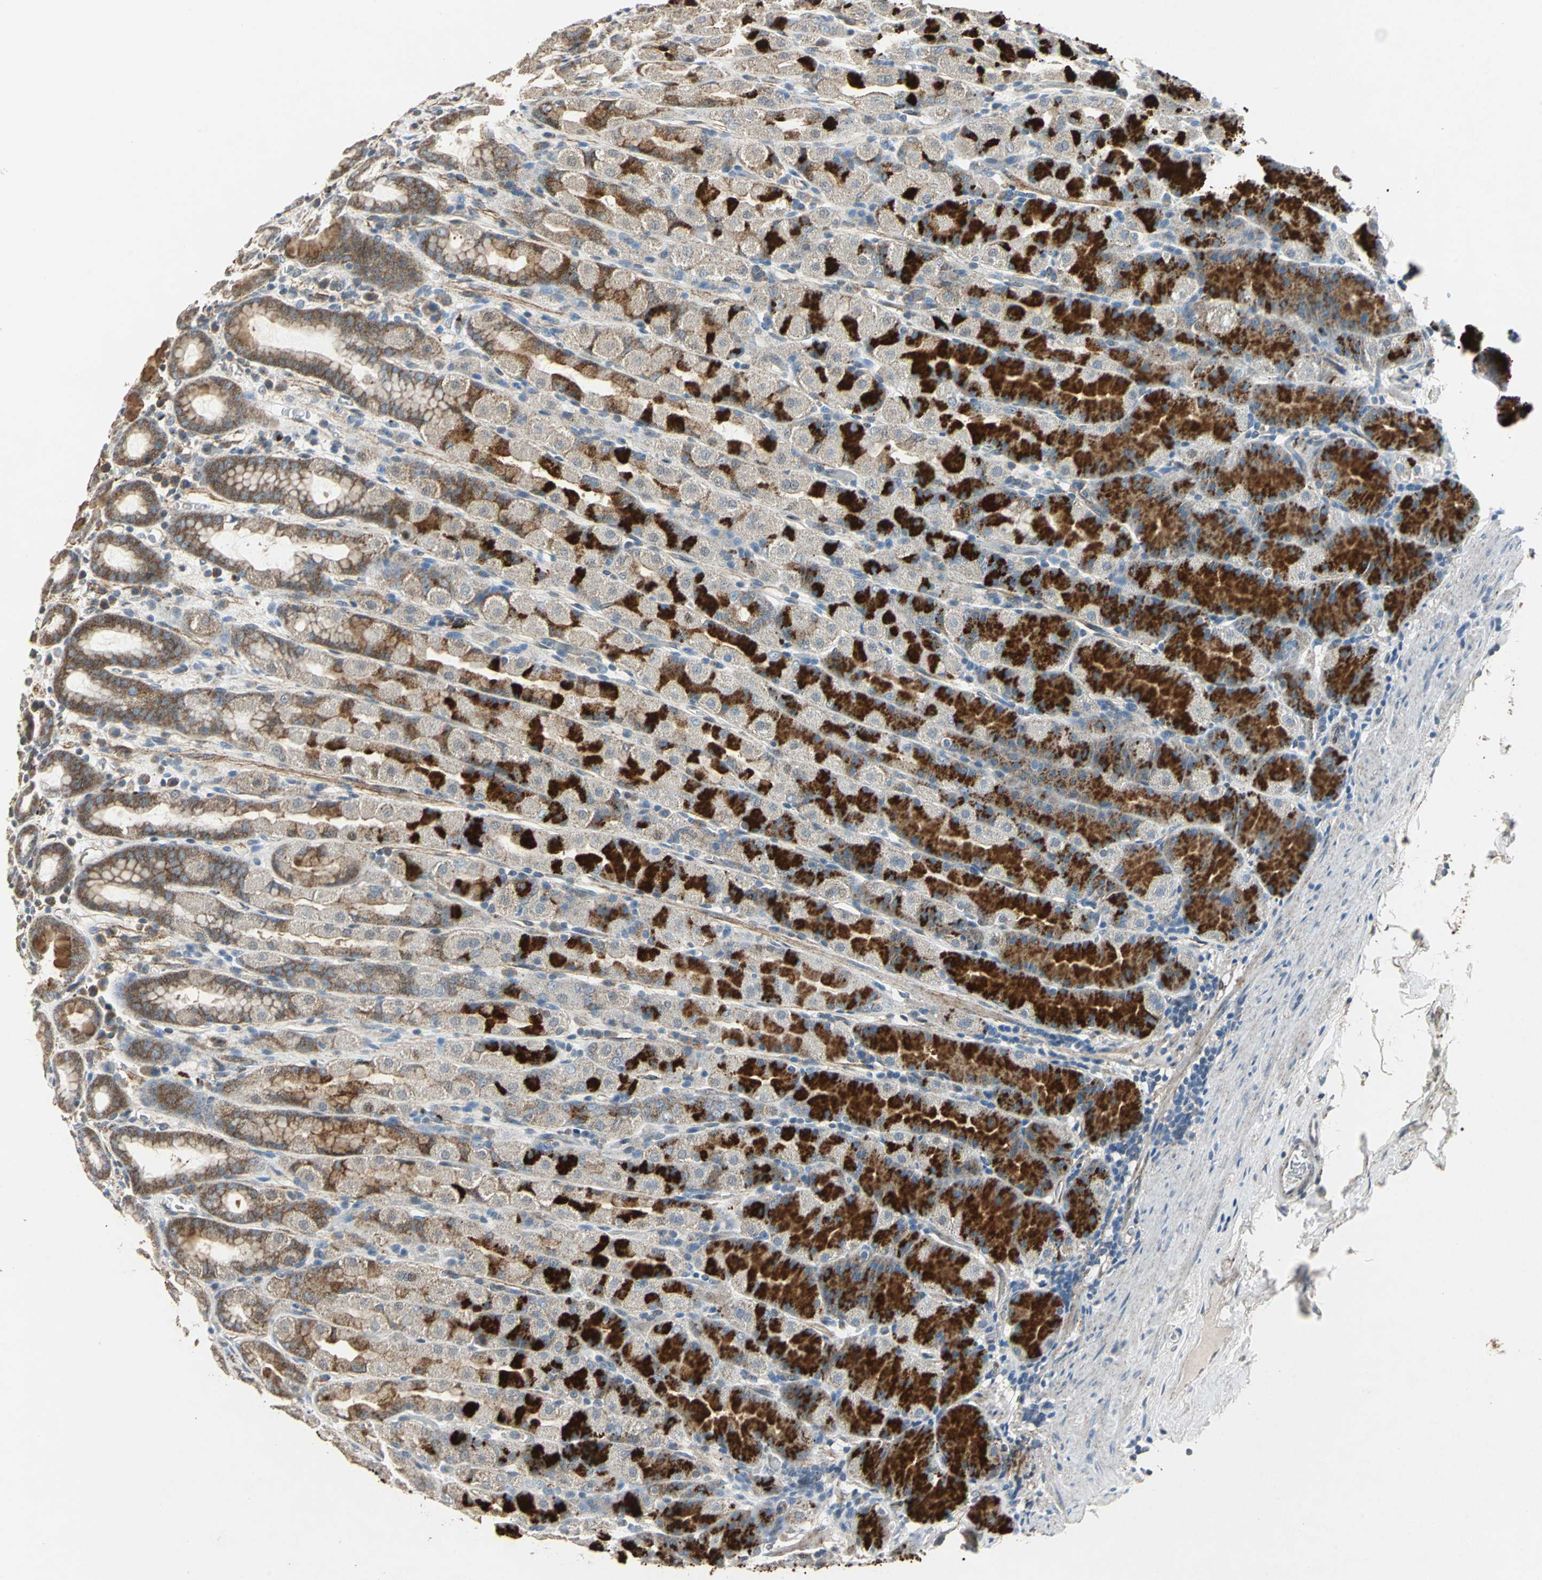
{"staining": {"intensity": "strong", "quantity": "25%-75%", "location": "cytoplasmic/membranous"}, "tissue": "stomach", "cell_type": "Glandular cells", "image_type": "normal", "snomed": [{"axis": "morphology", "description": "Normal tissue, NOS"}, {"axis": "topography", "description": "Stomach, upper"}], "caption": "The image demonstrates staining of normal stomach, revealing strong cytoplasmic/membranous protein positivity (brown color) within glandular cells.", "gene": "DNAJB4", "patient": {"sex": "male", "age": 68}}